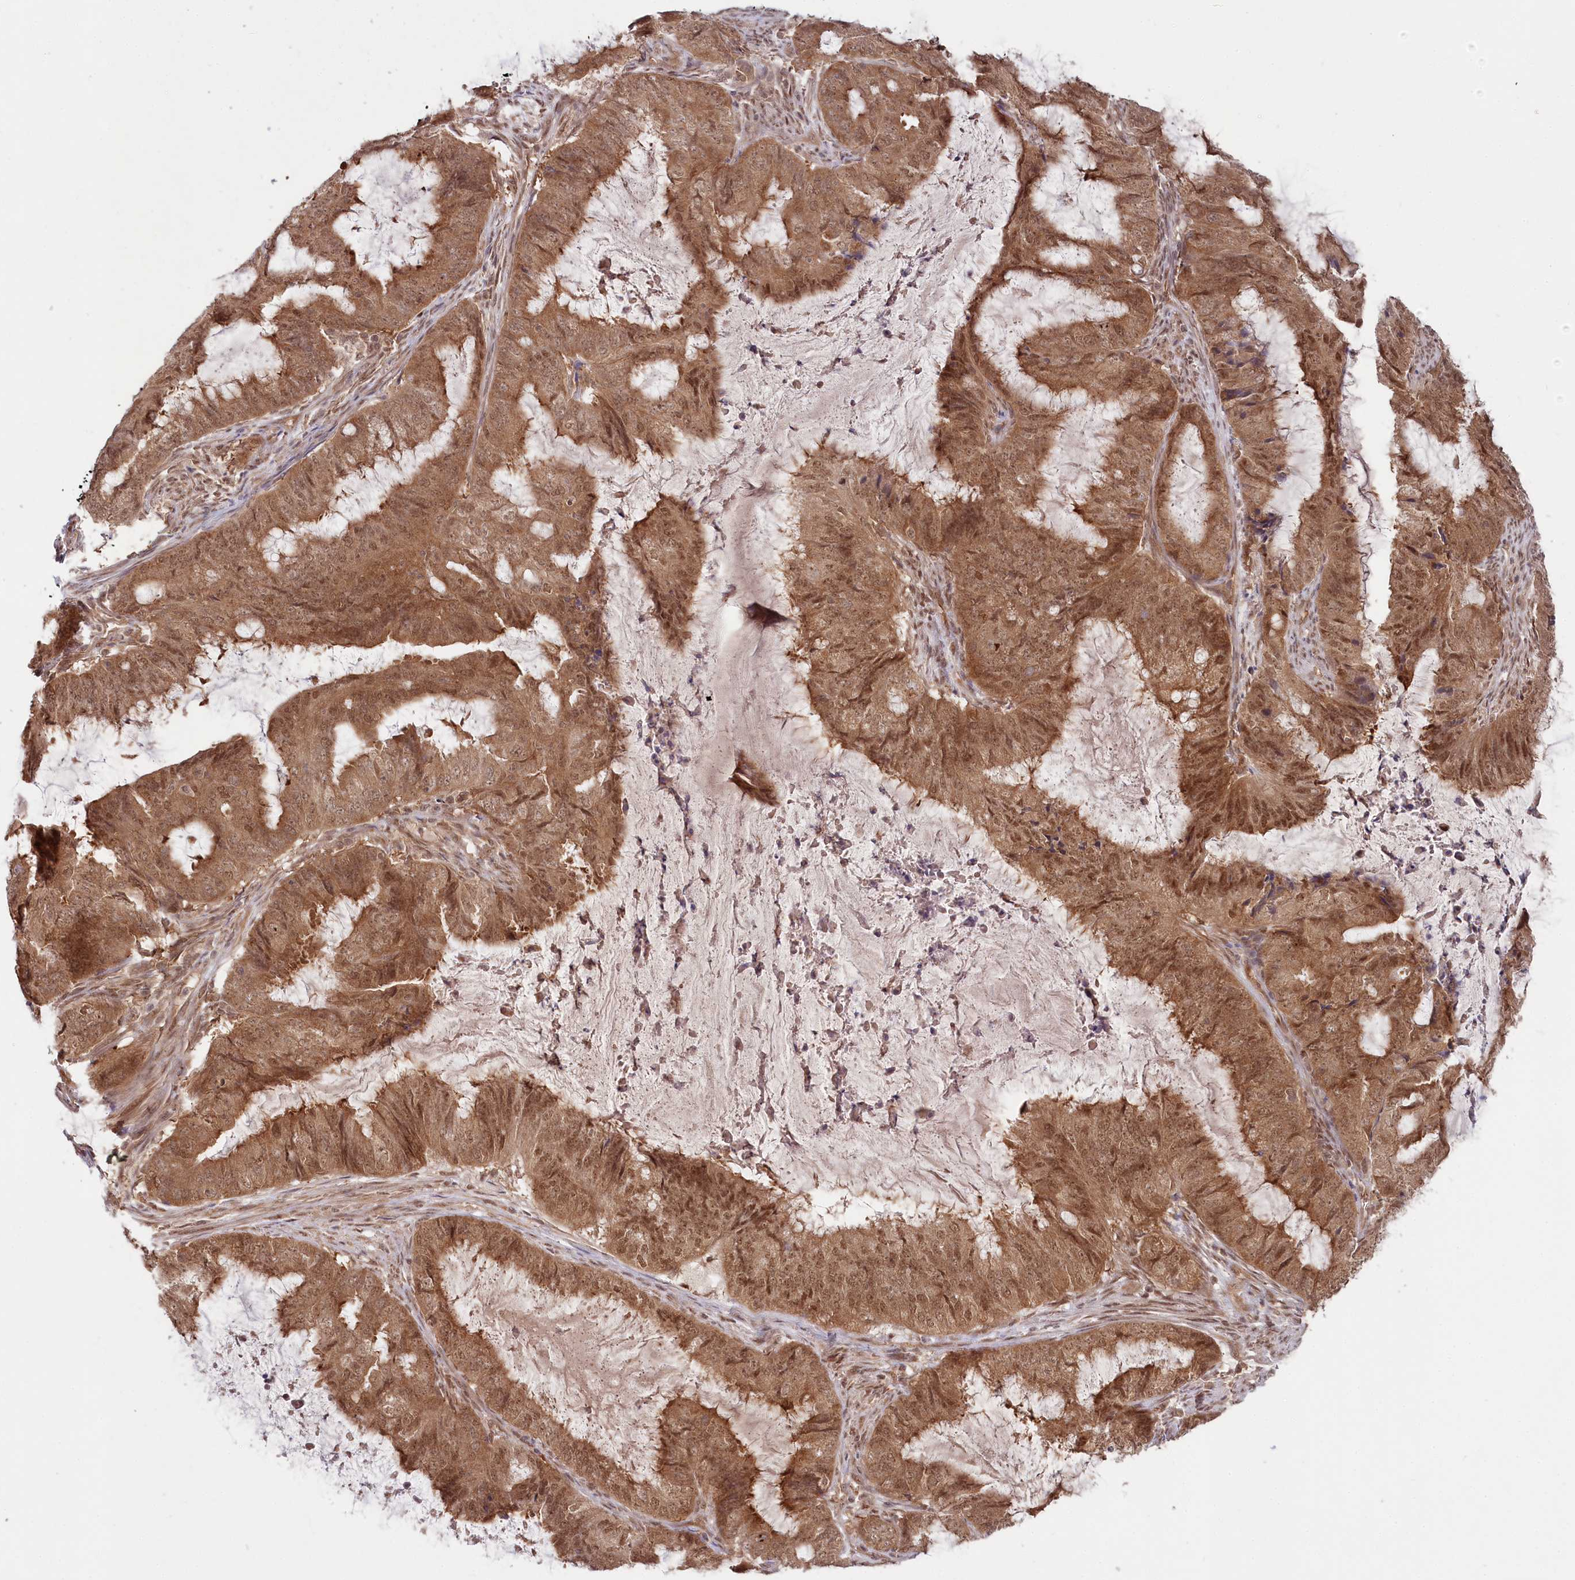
{"staining": {"intensity": "moderate", "quantity": ">75%", "location": "cytoplasmic/membranous,nuclear"}, "tissue": "endometrial cancer", "cell_type": "Tumor cells", "image_type": "cancer", "snomed": [{"axis": "morphology", "description": "Adenocarcinoma, NOS"}, {"axis": "topography", "description": "Endometrium"}], "caption": "Adenocarcinoma (endometrial) tissue demonstrates moderate cytoplasmic/membranous and nuclear staining in approximately >75% of tumor cells", "gene": "CCDC65", "patient": {"sex": "female", "age": 81}}